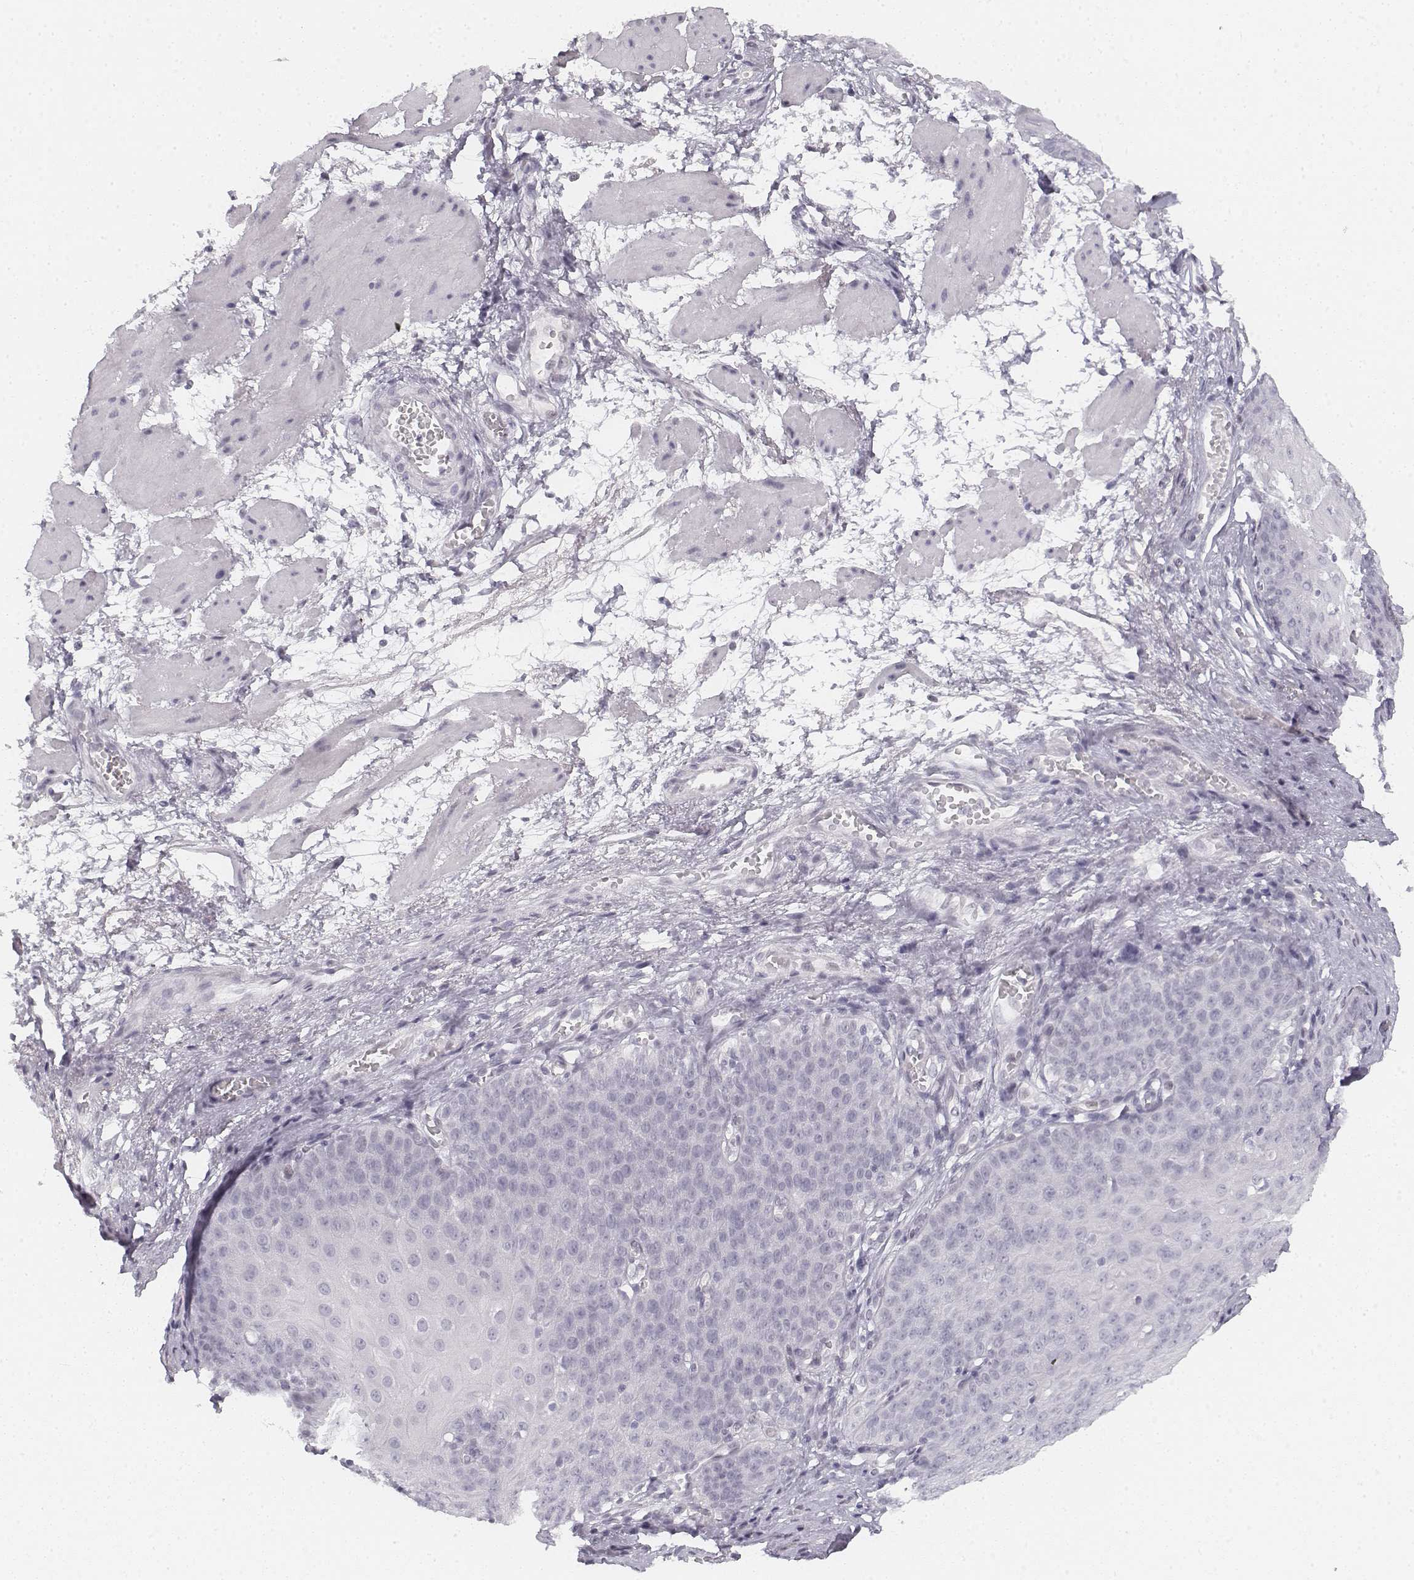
{"staining": {"intensity": "negative", "quantity": "none", "location": "none"}, "tissue": "esophagus", "cell_type": "Squamous epithelial cells", "image_type": "normal", "snomed": [{"axis": "morphology", "description": "Normal tissue, NOS"}, {"axis": "topography", "description": "Esophagus"}], "caption": "IHC of normal human esophagus exhibits no staining in squamous epithelial cells.", "gene": "KRTAP2", "patient": {"sex": "male", "age": 71}}